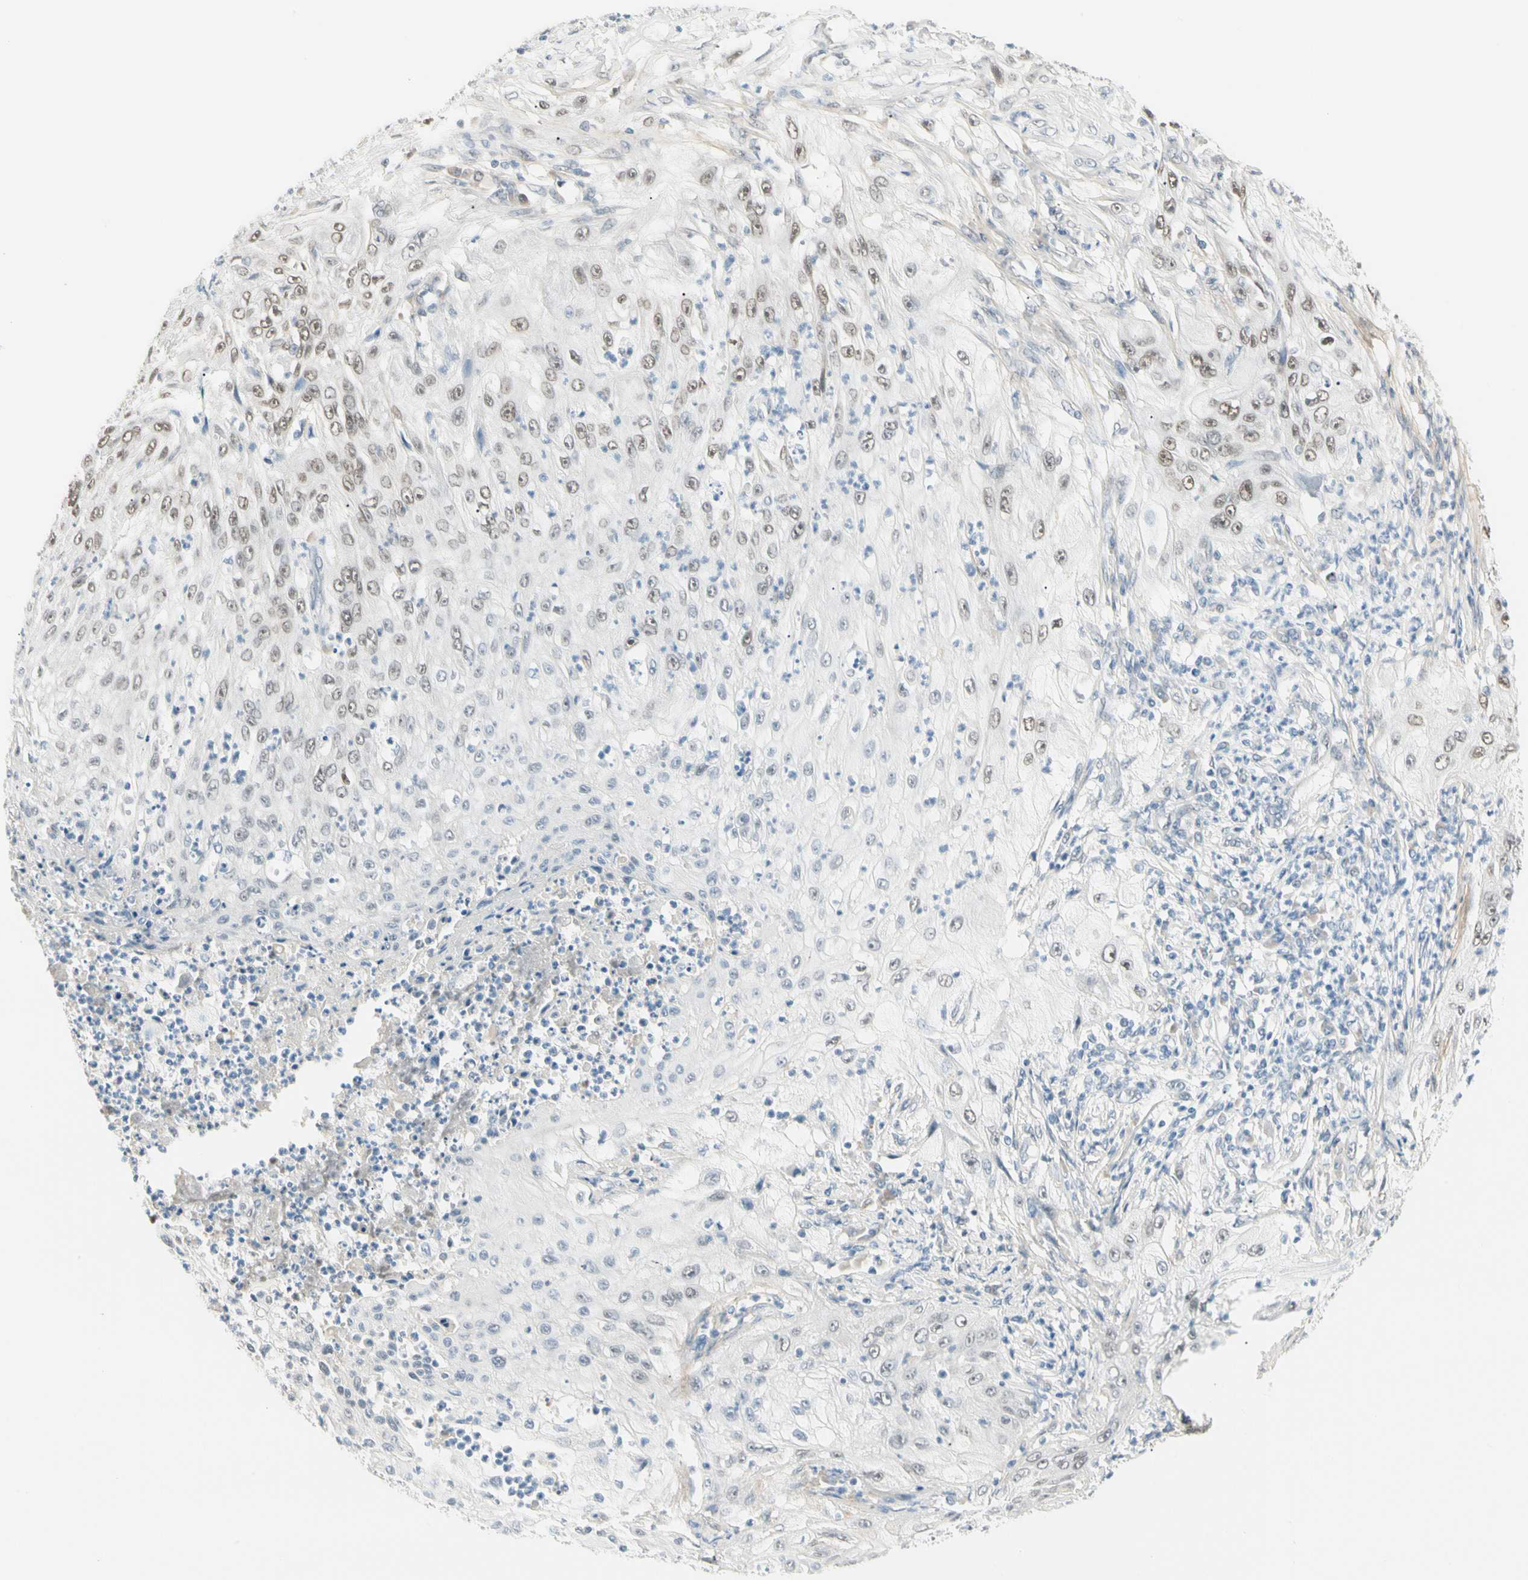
{"staining": {"intensity": "weak", "quantity": ">75%", "location": "nuclear"}, "tissue": "lung cancer", "cell_type": "Tumor cells", "image_type": "cancer", "snomed": [{"axis": "morphology", "description": "Inflammation, NOS"}, {"axis": "morphology", "description": "Squamous cell carcinoma, NOS"}, {"axis": "topography", "description": "Lymph node"}, {"axis": "topography", "description": "Soft tissue"}, {"axis": "topography", "description": "Lung"}], "caption": "Protein expression analysis of squamous cell carcinoma (lung) exhibits weak nuclear expression in about >75% of tumor cells.", "gene": "ASPN", "patient": {"sex": "male", "age": 66}}